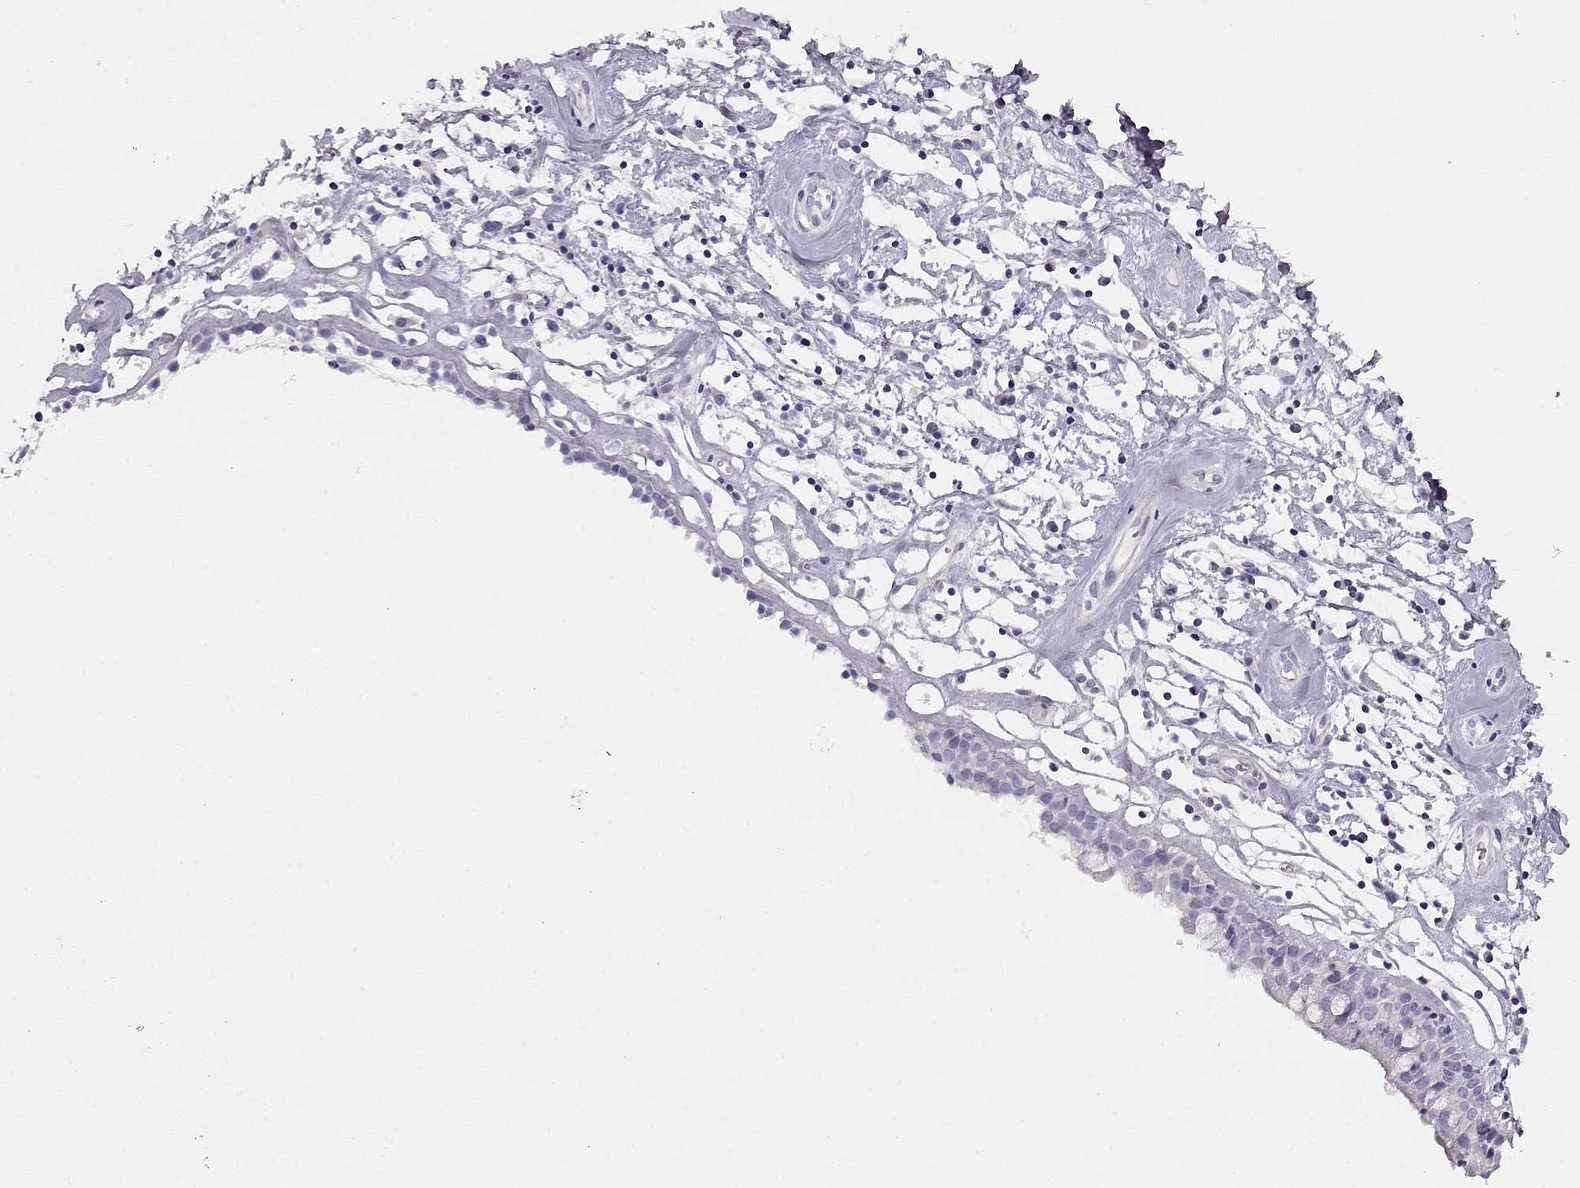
{"staining": {"intensity": "negative", "quantity": "none", "location": "none"}, "tissue": "nasopharynx", "cell_type": "Respiratory epithelial cells", "image_type": "normal", "snomed": [{"axis": "morphology", "description": "Normal tissue, NOS"}, {"axis": "topography", "description": "Nasopharynx"}], "caption": "High power microscopy photomicrograph of an IHC micrograph of benign nasopharynx, revealing no significant staining in respiratory epithelial cells.", "gene": "ACTN2", "patient": {"sex": "male", "age": 77}}